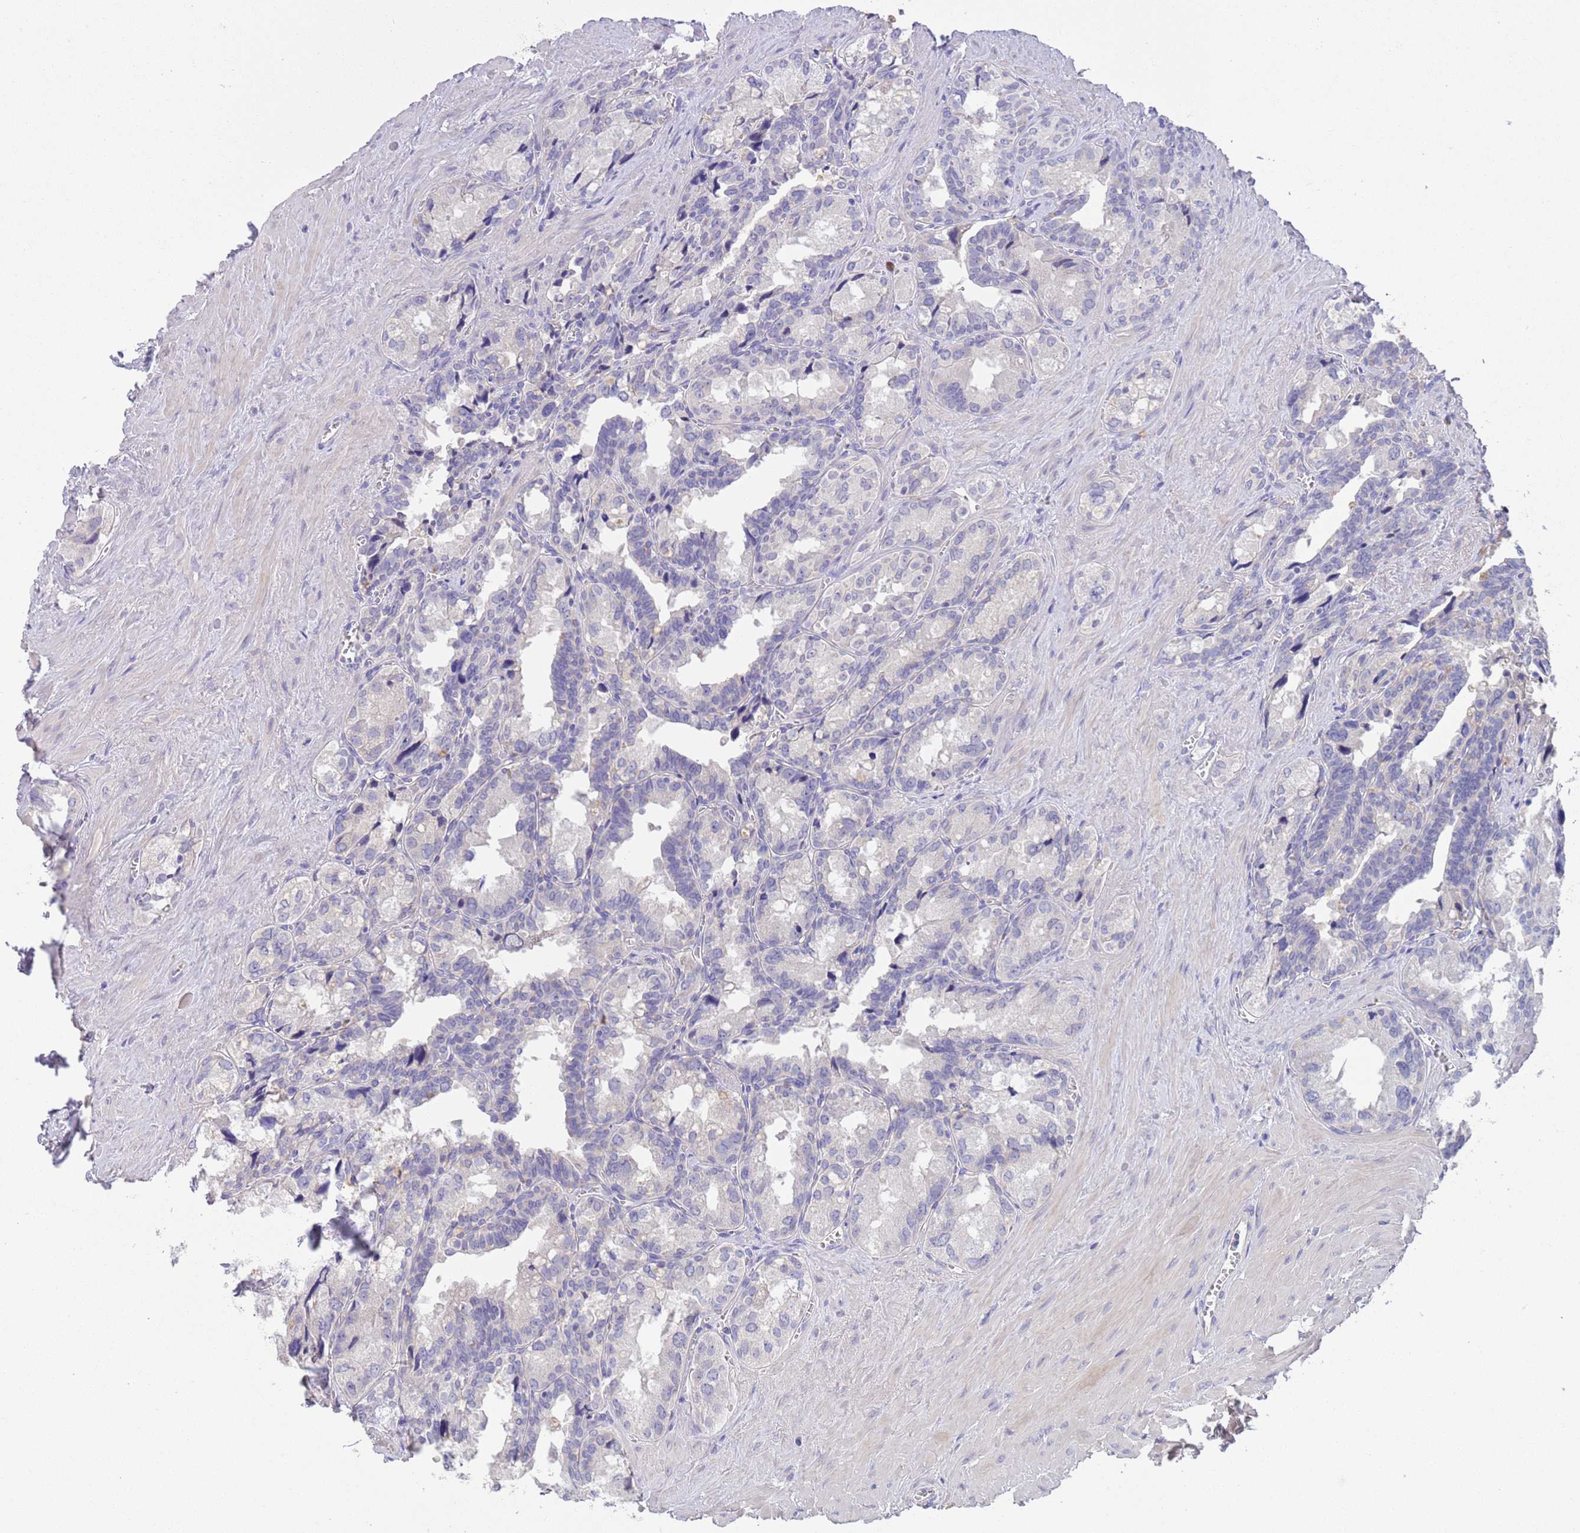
{"staining": {"intensity": "negative", "quantity": "none", "location": "none"}, "tissue": "seminal vesicle", "cell_type": "Glandular cells", "image_type": "normal", "snomed": [{"axis": "morphology", "description": "Normal tissue, NOS"}, {"axis": "topography", "description": "Seminal veicle"}], "caption": "DAB (3,3'-diaminobenzidine) immunohistochemical staining of normal seminal vesicle reveals no significant staining in glandular cells.", "gene": "IGFL4", "patient": {"sex": "male", "age": 68}}